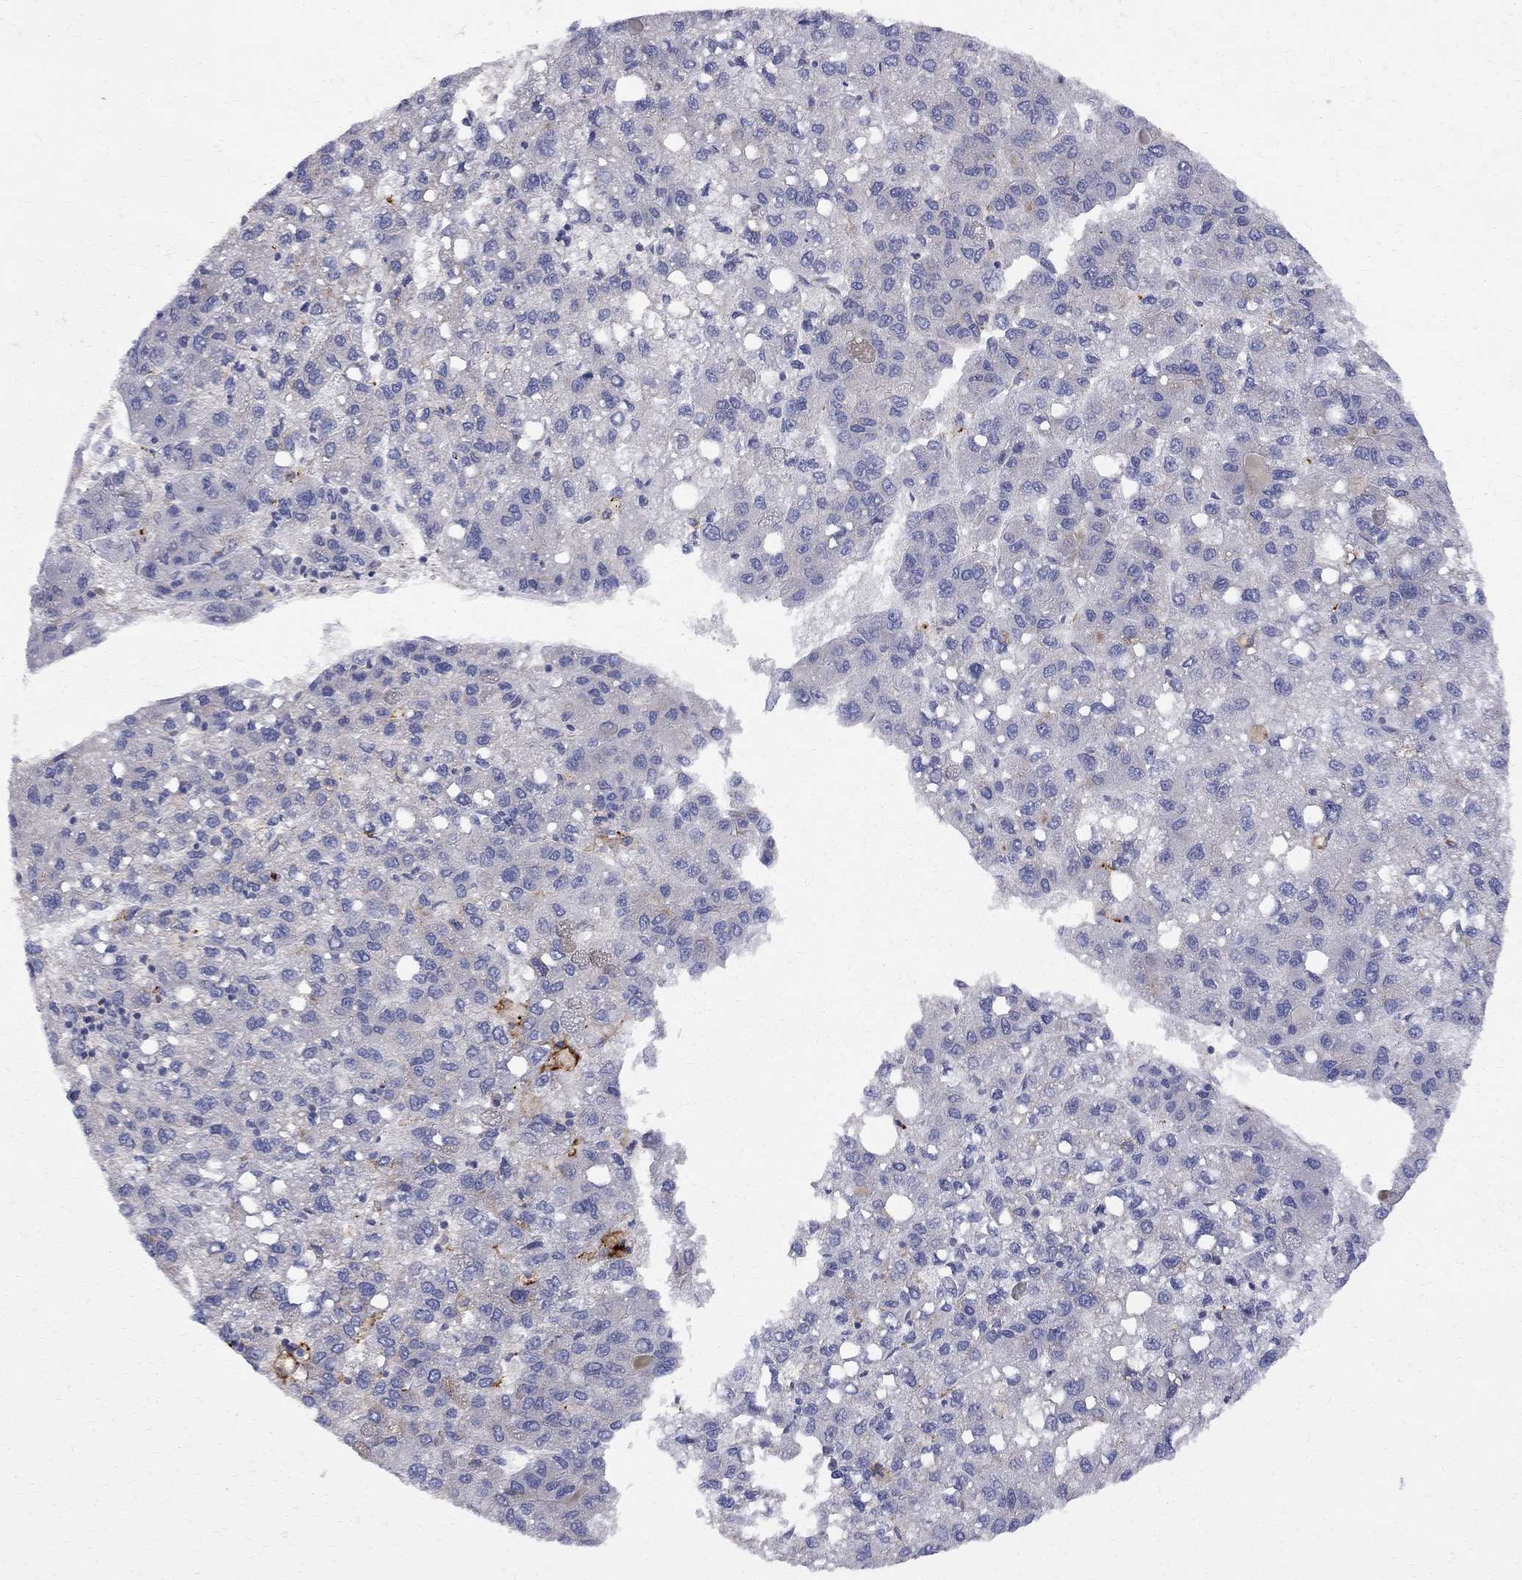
{"staining": {"intensity": "negative", "quantity": "none", "location": "none"}, "tissue": "liver cancer", "cell_type": "Tumor cells", "image_type": "cancer", "snomed": [{"axis": "morphology", "description": "Carcinoma, Hepatocellular, NOS"}, {"axis": "topography", "description": "Liver"}], "caption": "Hepatocellular carcinoma (liver) was stained to show a protein in brown. There is no significant staining in tumor cells. (DAB (3,3'-diaminobenzidine) IHC with hematoxylin counter stain).", "gene": "MTHFR", "patient": {"sex": "female", "age": 82}}